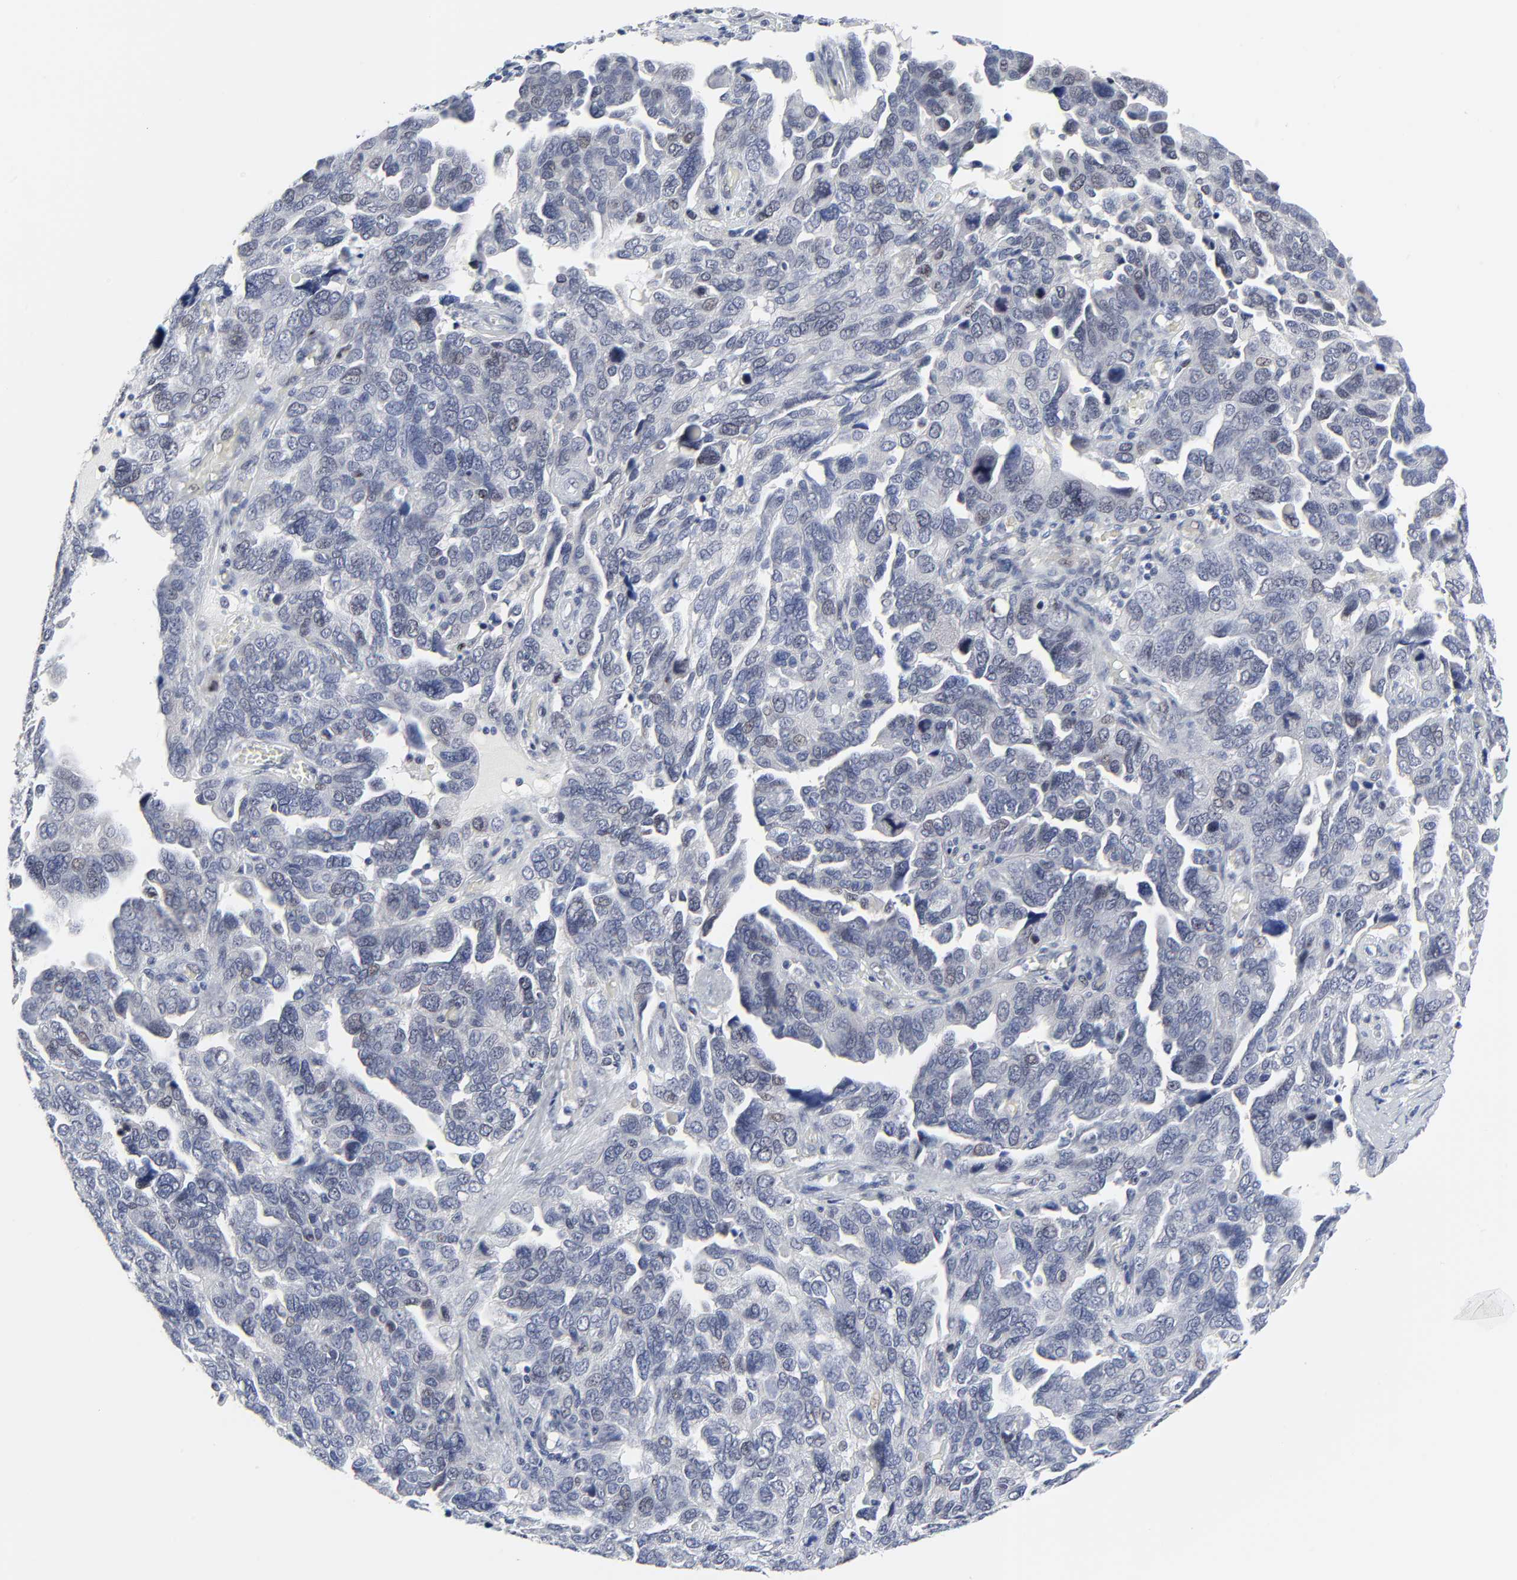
{"staining": {"intensity": "weak", "quantity": "<25%", "location": "nuclear"}, "tissue": "ovarian cancer", "cell_type": "Tumor cells", "image_type": "cancer", "snomed": [{"axis": "morphology", "description": "Cystadenocarcinoma, serous, NOS"}, {"axis": "topography", "description": "Ovary"}], "caption": "Immunohistochemistry (IHC) histopathology image of ovarian serous cystadenocarcinoma stained for a protein (brown), which reveals no expression in tumor cells. Brightfield microscopy of immunohistochemistry stained with DAB (3,3'-diaminobenzidine) (brown) and hematoxylin (blue), captured at high magnification.", "gene": "ZNF589", "patient": {"sex": "female", "age": 64}}